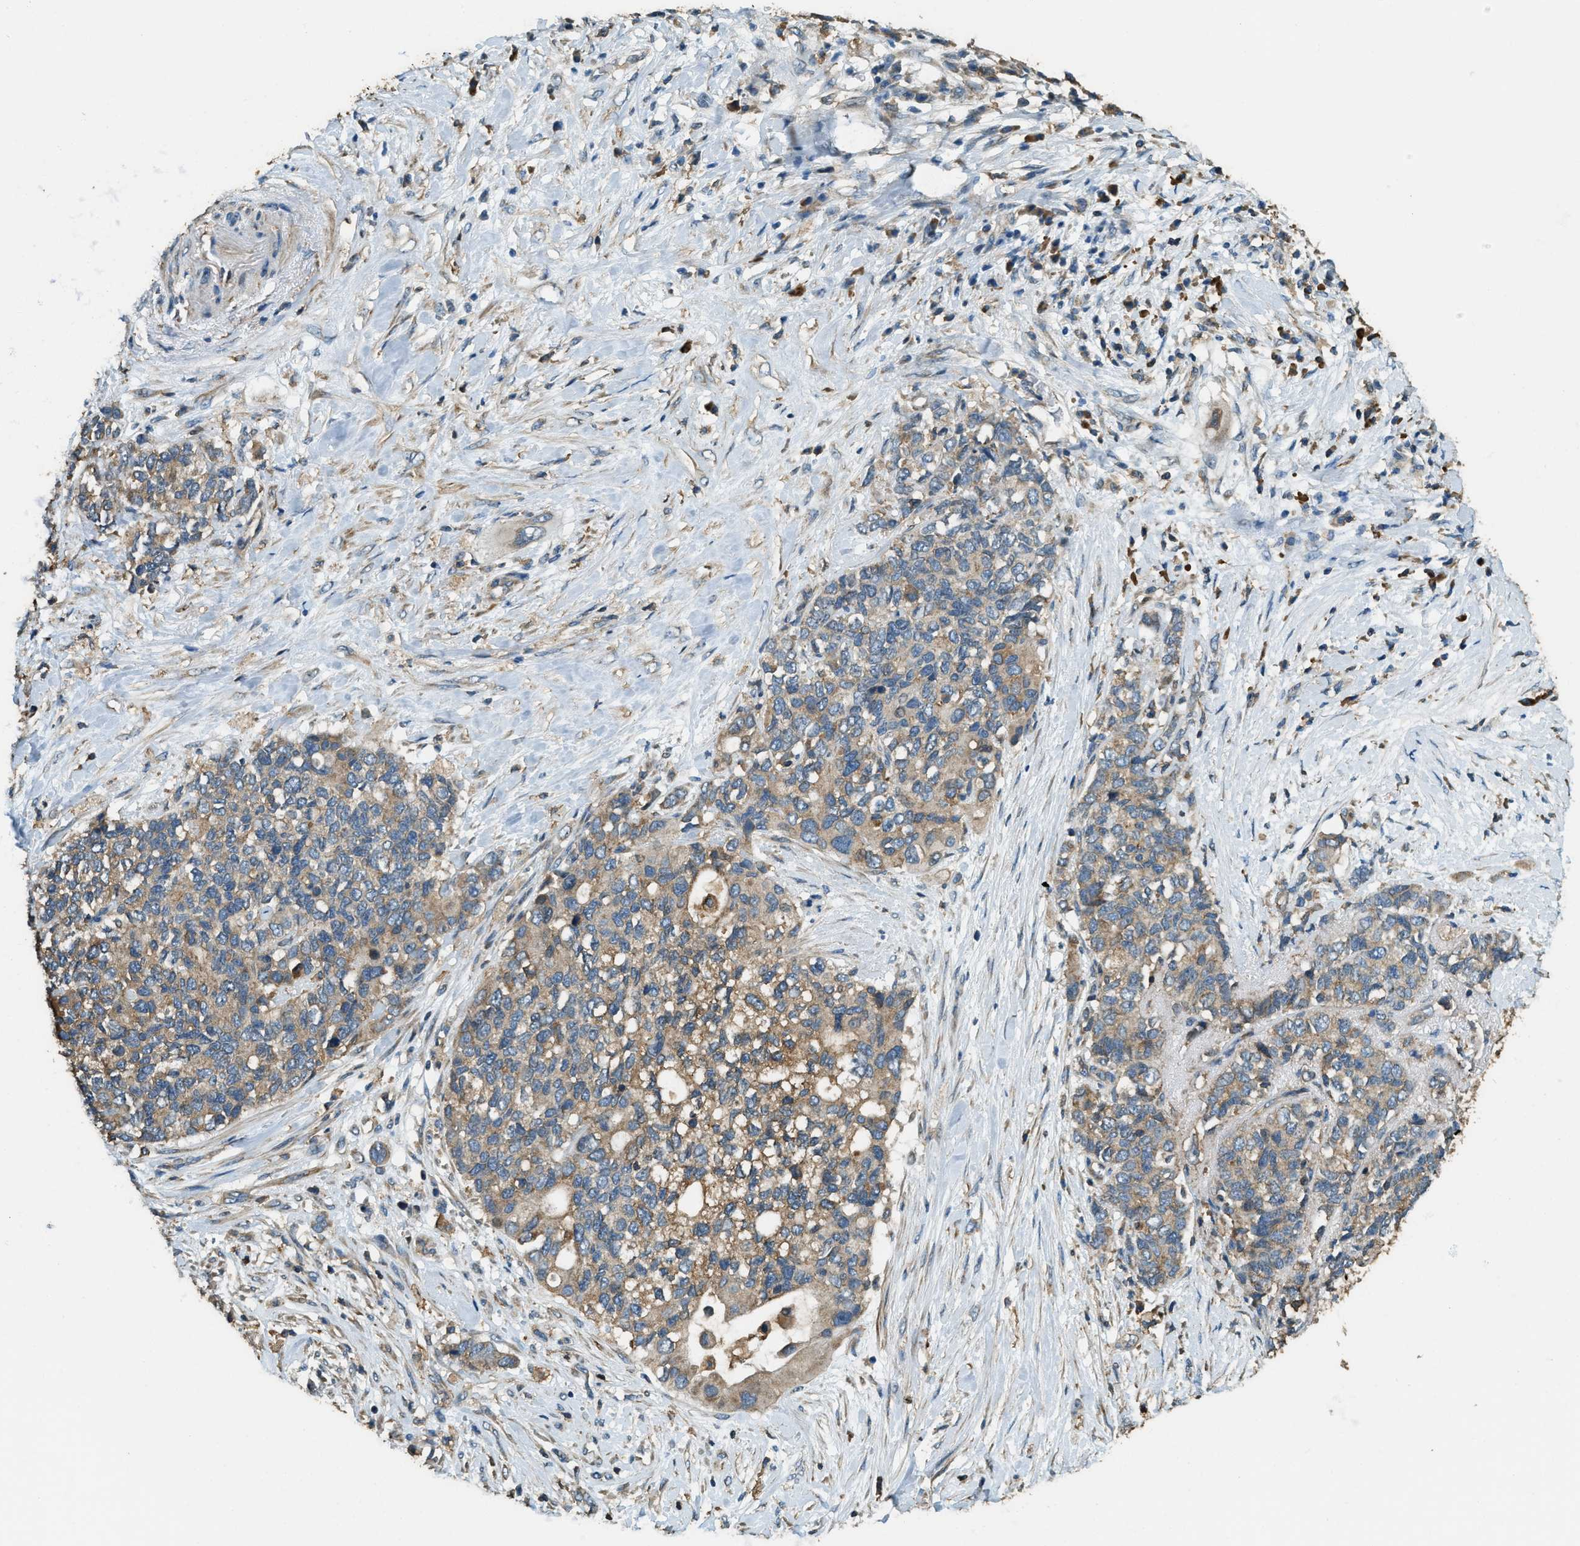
{"staining": {"intensity": "moderate", "quantity": ">75%", "location": "cytoplasmic/membranous"}, "tissue": "pancreatic cancer", "cell_type": "Tumor cells", "image_type": "cancer", "snomed": [{"axis": "morphology", "description": "Adenocarcinoma, NOS"}, {"axis": "topography", "description": "Pancreas"}], "caption": "A medium amount of moderate cytoplasmic/membranous positivity is seen in about >75% of tumor cells in adenocarcinoma (pancreatic) tissue.", "gene": "ERGIC1", "patient": {"sex": "female", "age": 56}}